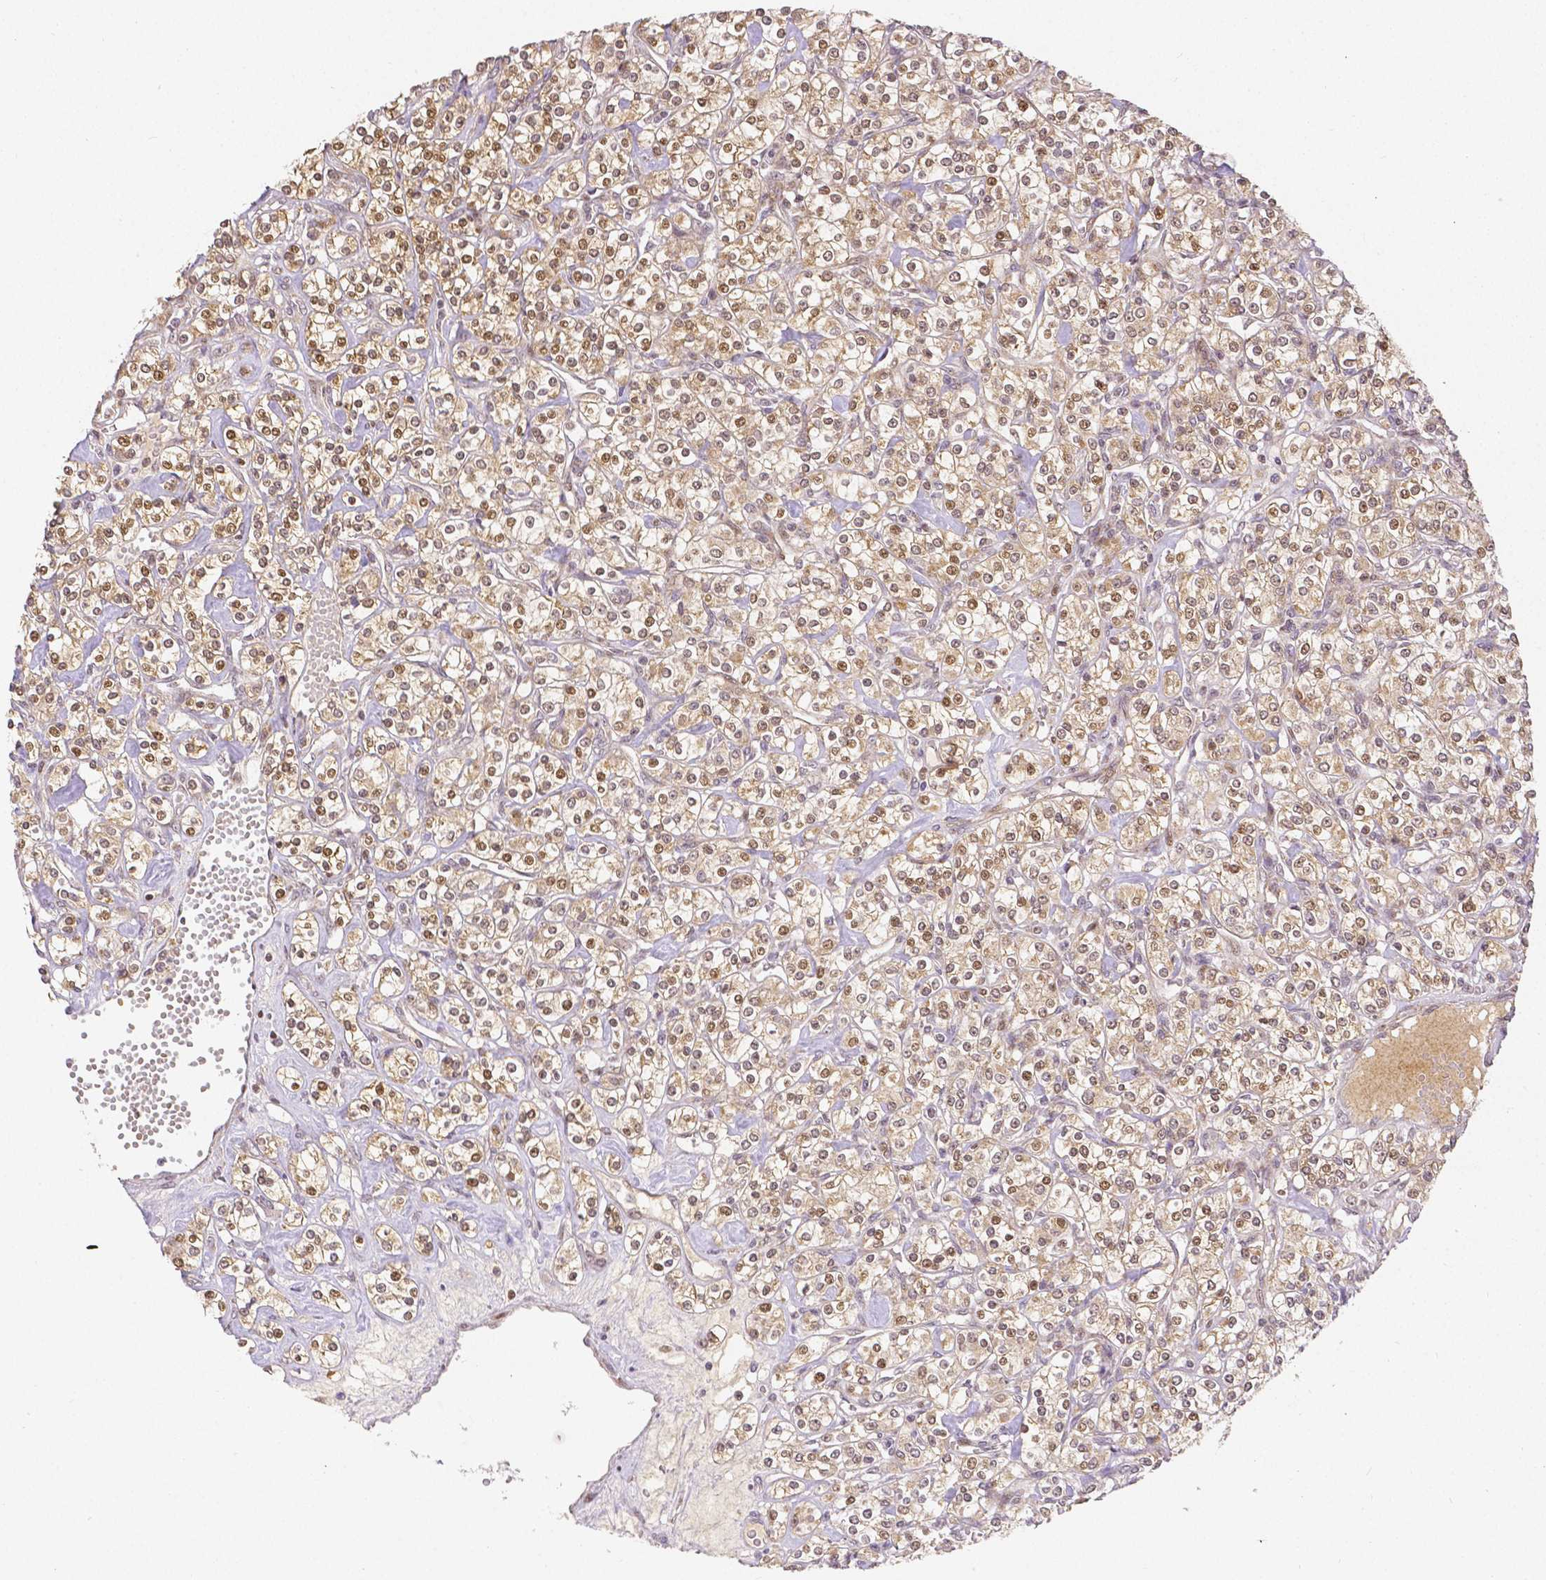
{"staining": {"intensity": "moderate", "quantity": ">75%", "location": "cytoplasmic/membranous,nuclear"}, "tissue": "renal cancer", "cell_type": "Tumor cells", "image_type": "cancer", "snomed": [{"axis": "morphology", "description": "Adenocarcinoma, NOS"}, {"axis": "topography", "description": "Kidney"}], "caption": "Protein expression analysis of human adenocarcinoma (renal) reveals moderate cytoplasmic/membranous and nuclear staining in approximately >75% of tumor cells.", "gene": "RHOT1", "patient": {"sex": "male", "age": 77}}